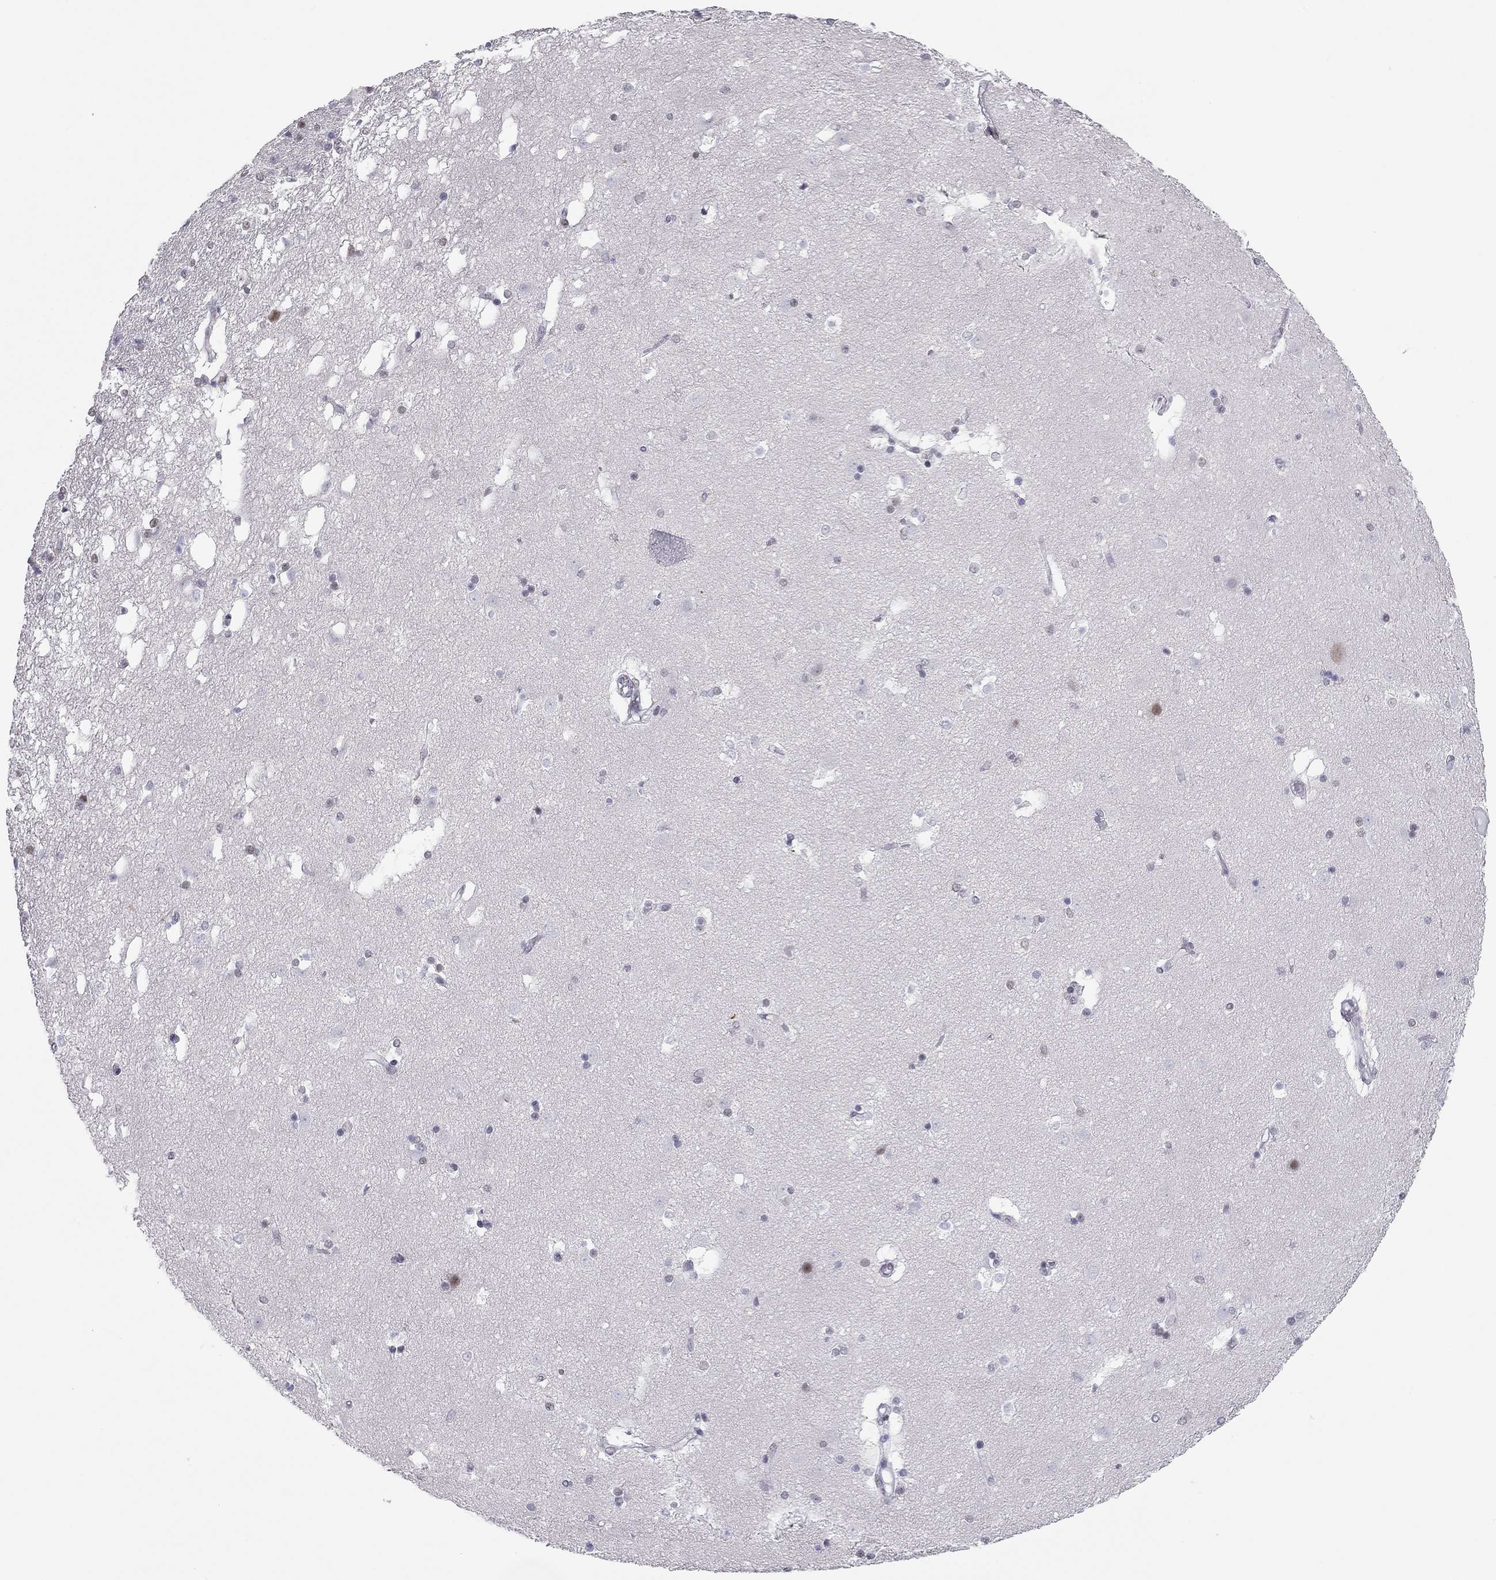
{"staining": {"intensity": "negative", "quantity": "none", "location": "none"}, "tissue": "caudate", "cell_type": "Glial cells", "image_type": "normal", "snomed": [{"axis": "morphology", "description": "Normal tissue, NOS"}, {"axis": "topography", "description": "Lateral ventricle wall"}], "caption": "Immunohistochemical staining of unremarkable human caudate shows no significant expression in glial cells.", "gene": "DOT1L", "patient": {"sex": "male", "age": 51}}